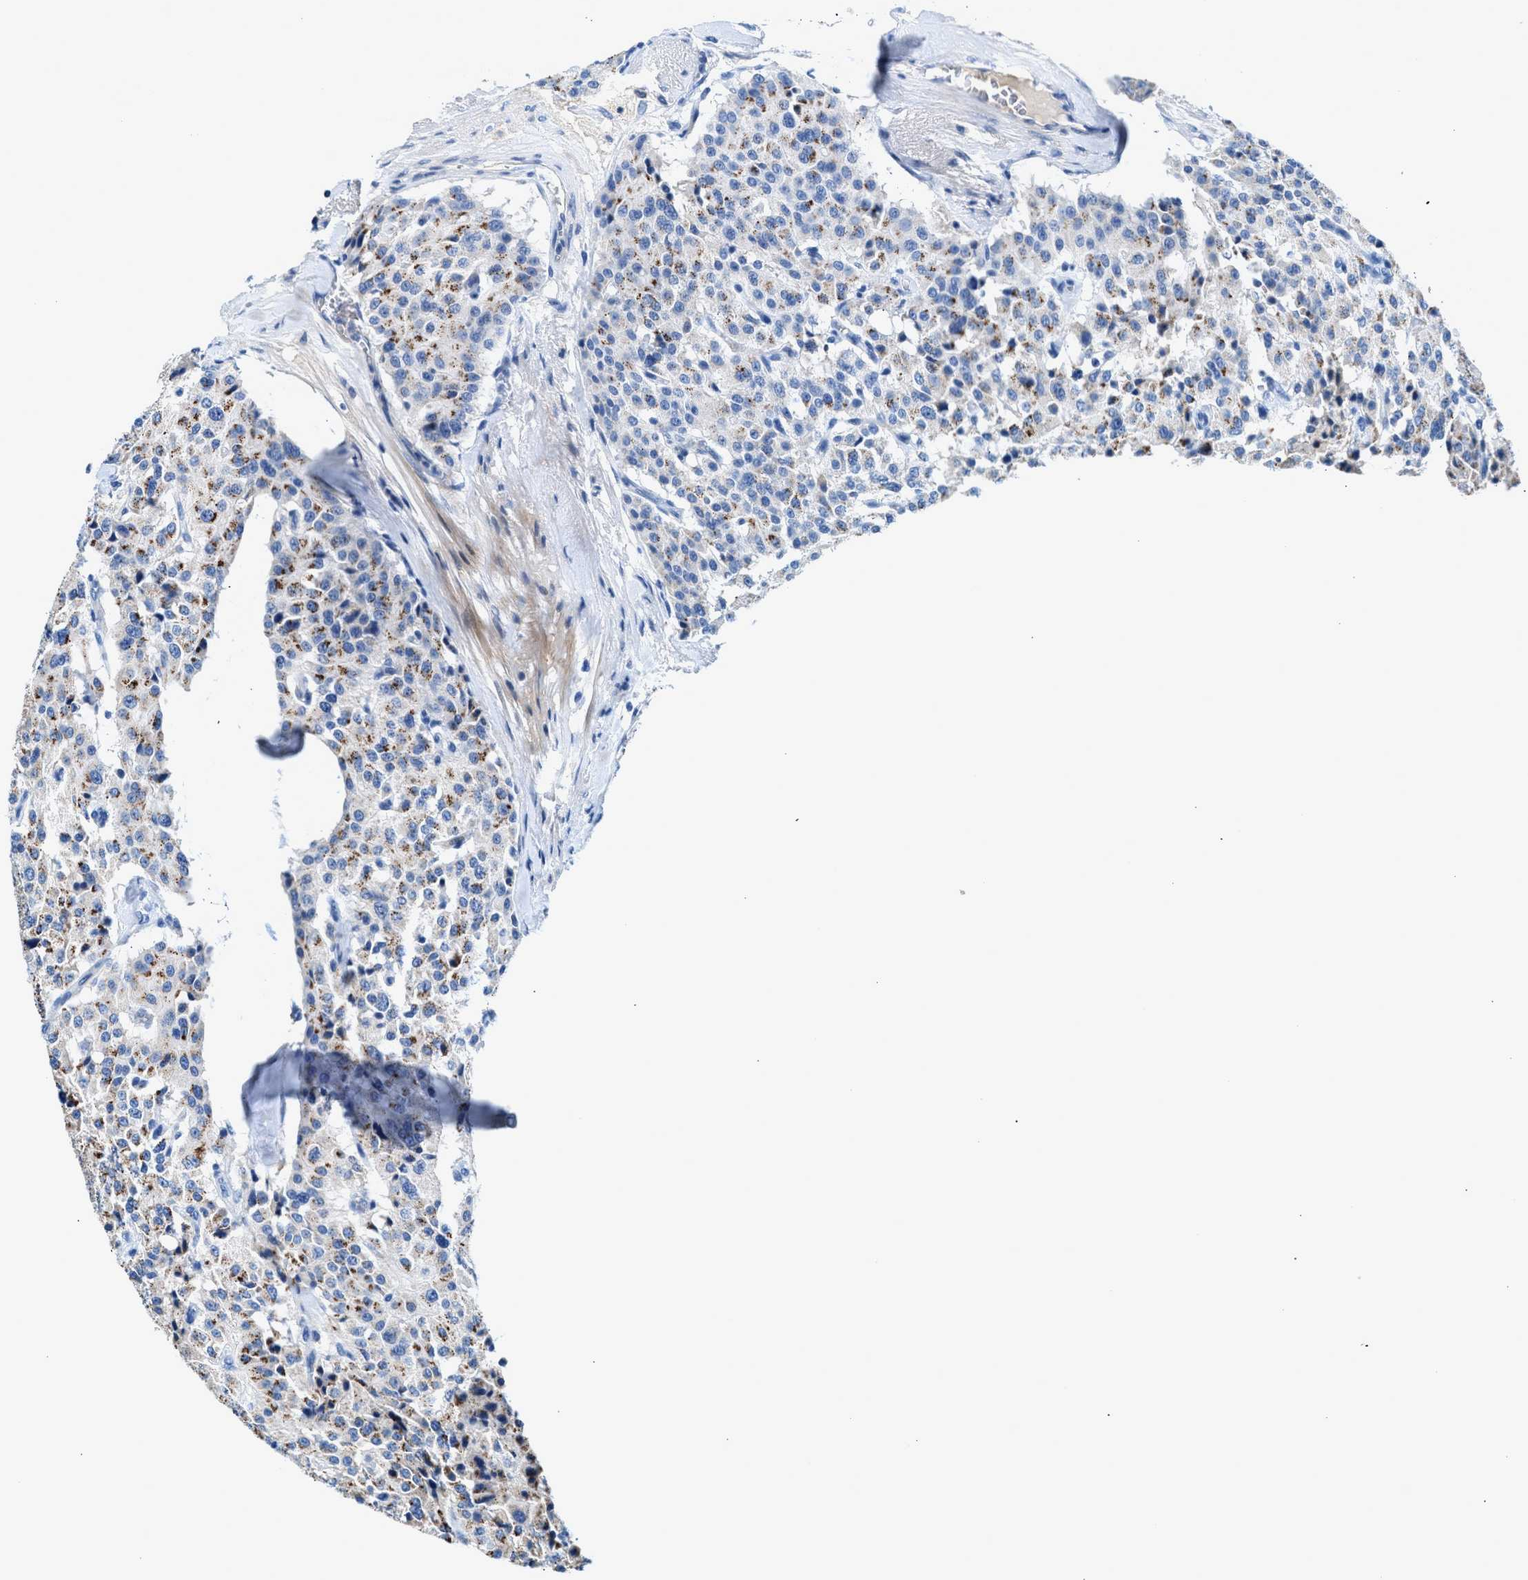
{"staining": {"intensity": "moderate", "quantity": "<25%", "location": "cytoplasmic/membranous"}, "tissue": "carcinoid", "cell_type": "Tumor cells", "image_type": "cancer", "snomed": [{"axis": "morphology", "description": "Carcinoid, malignant, NOS"}, {"axis": "topography", "description": "Lung"}], "caption": "Brown immunohistochemical staining in human malignant carcinoid reveals moderate cytoplasmic/membranous staining in approximately <25% of tumor cells.", "gene": "RWDD2B", "patient": {"sex": "male", "age": 30}}